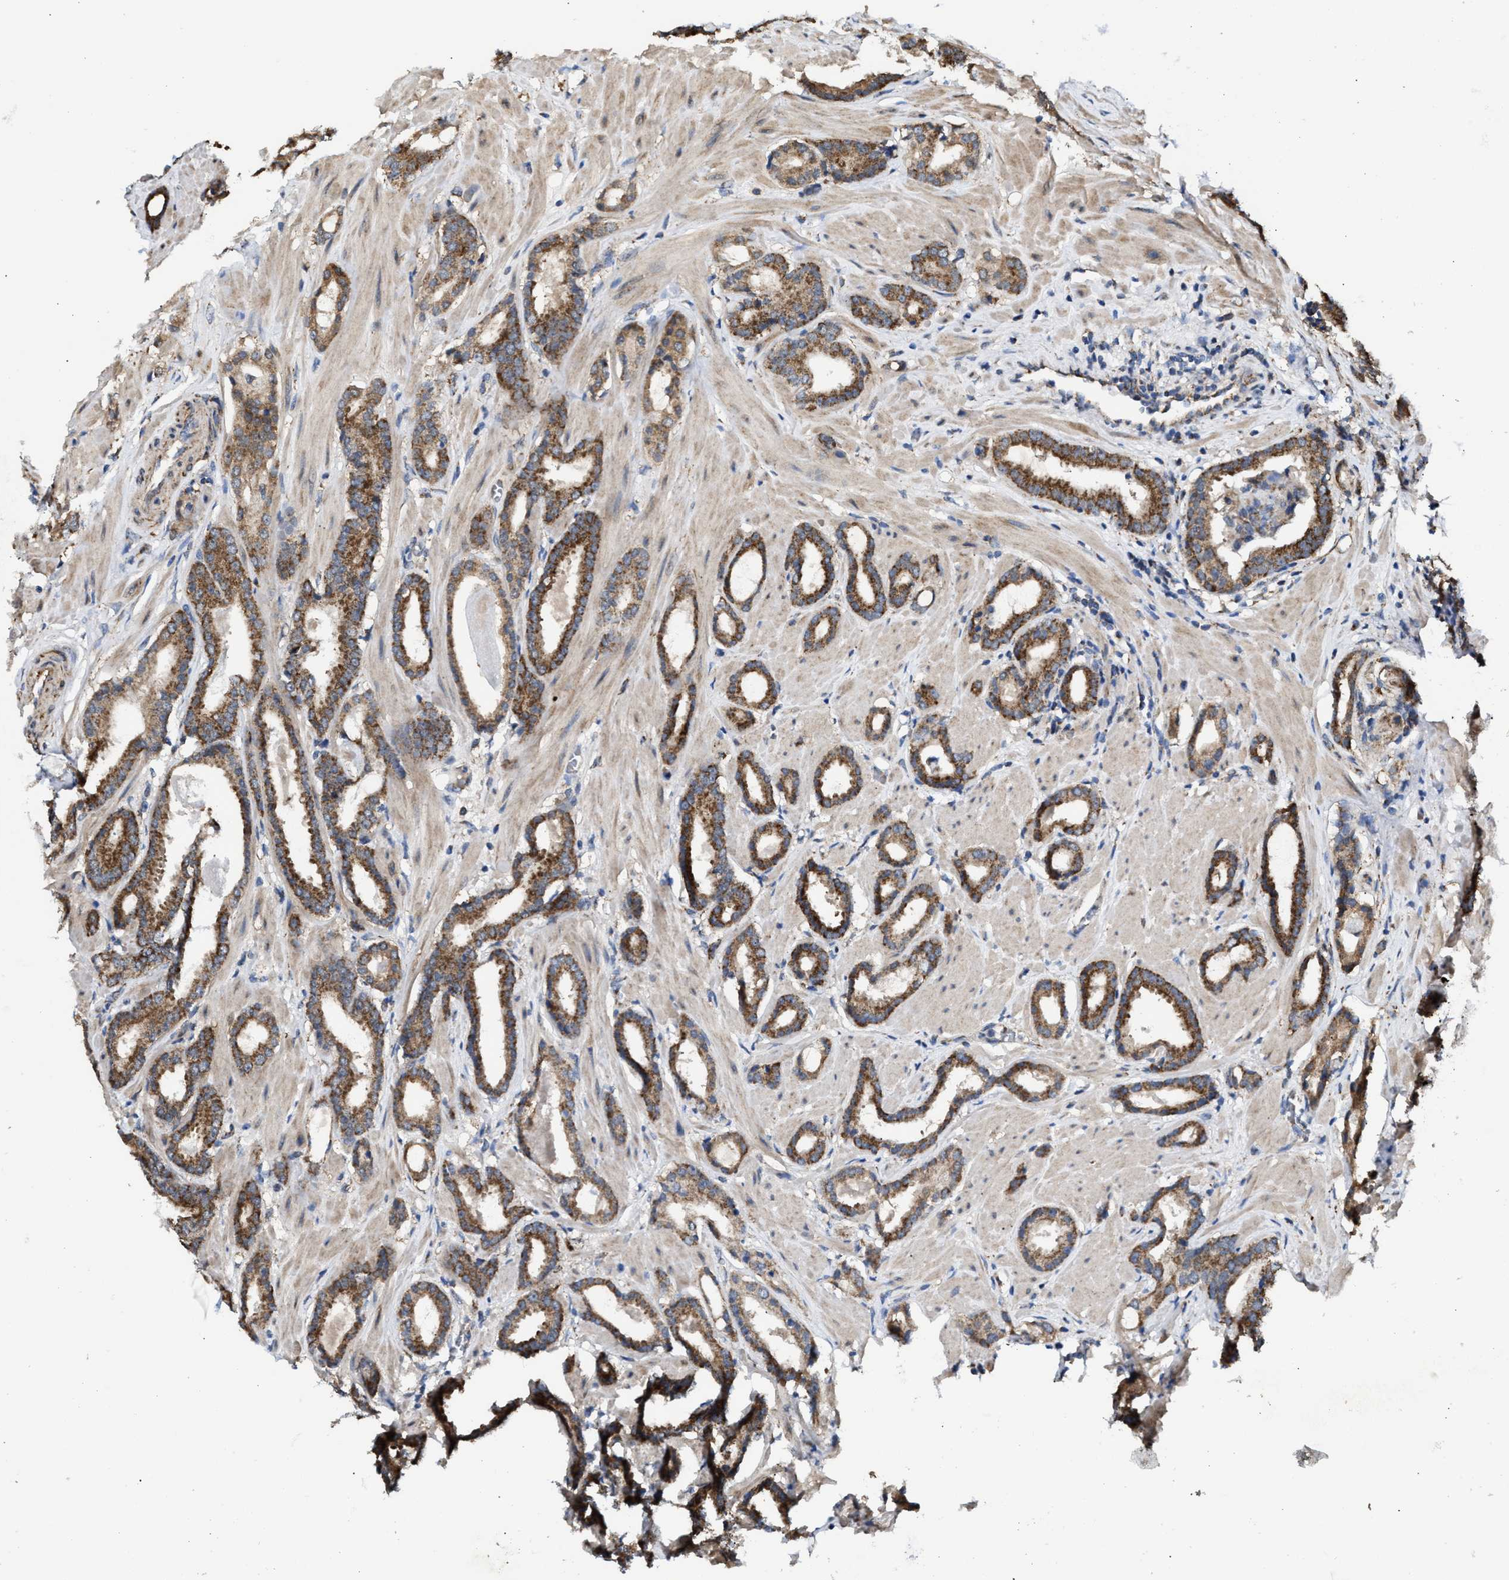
{"staining": {"intensity": "moderate", "quantity": ">75%", "location": "cytoplasmic/membranous"}, "tissue": "prostate cancer", "cell_type": "Tumor cells", "image_type": "cancer", "snomed": [{"axis": "morphology", "description": "Adenocarcinoma, Low grade"}, {"axis": "topography", "description": "Prostate"}], "caption": "High-power microscopy captured an IHC image of prostate cancer, revealing moderate cytoplasmic/membranous positivity in about >75% of tumor cells.", "gene": "MECR", "patient": {"sex": "male", "age": 53}}